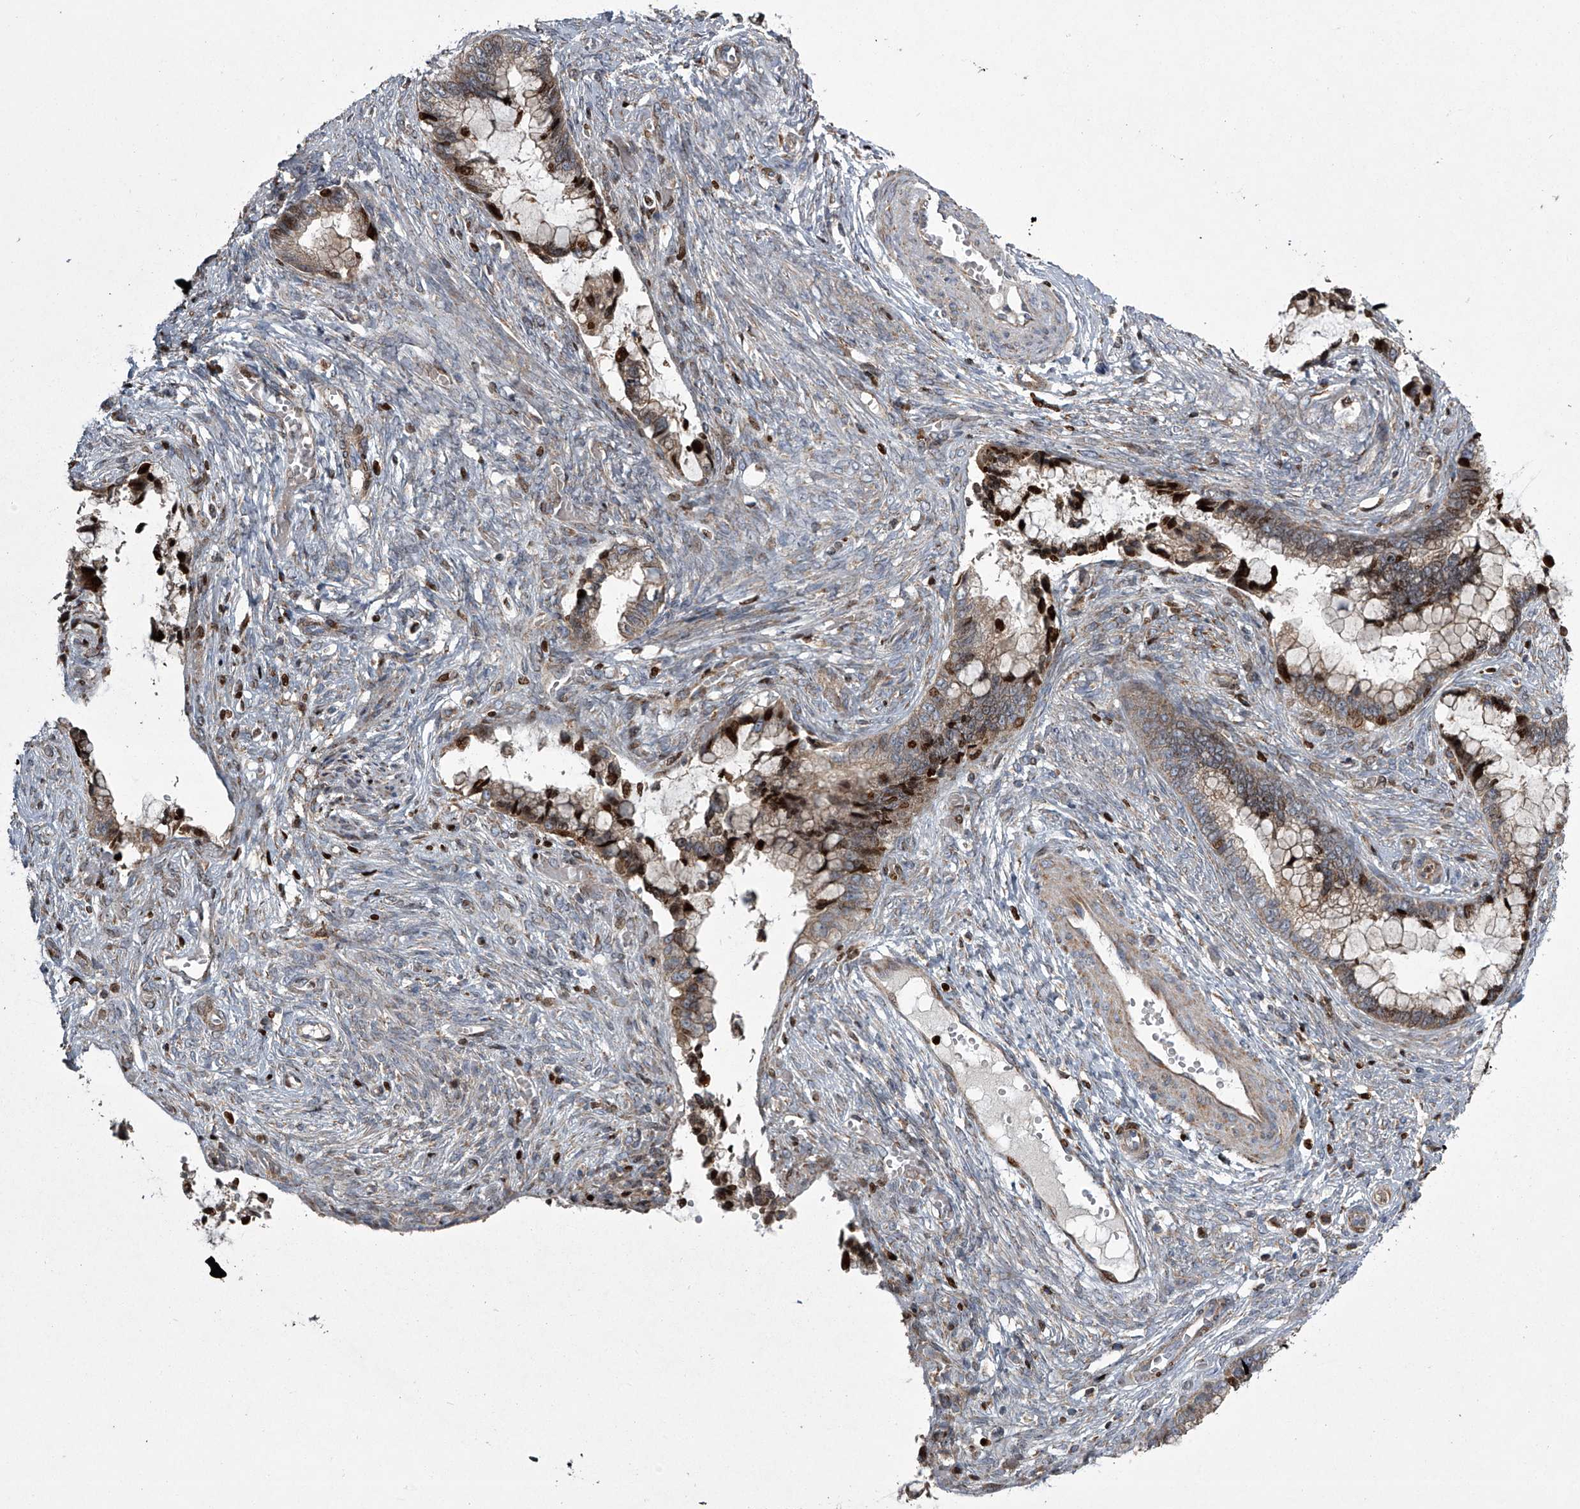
{"staining": {"intensity": "moderate", "quantity": ">75%", "location": "cytoplasmic/membranous,nuclear"}, "tissue": "cervical cancer", "cell_type": "Tumor cells", "image_type": "cancer", "snomed": [{"axis": "morphology", "description": "Adenocarcinoma, NOS"}, {"axis": "topography", "description": "Cervix"}], "caption": "The micrograph reveals a brown stain indicating the presence of a protein in the cytoplasmic/membranous and nuclear of tumor cells in cervical adenocarcinoma. The staining was performed using DAB (3,3'-diaminobenzidine) to visualize the protein expression in brown, while the nuclei were stained in blue with hematoxylin (Magnification: 20x).", "gene": "STRADA", "patient": {"sex": "female", "age": 44}}